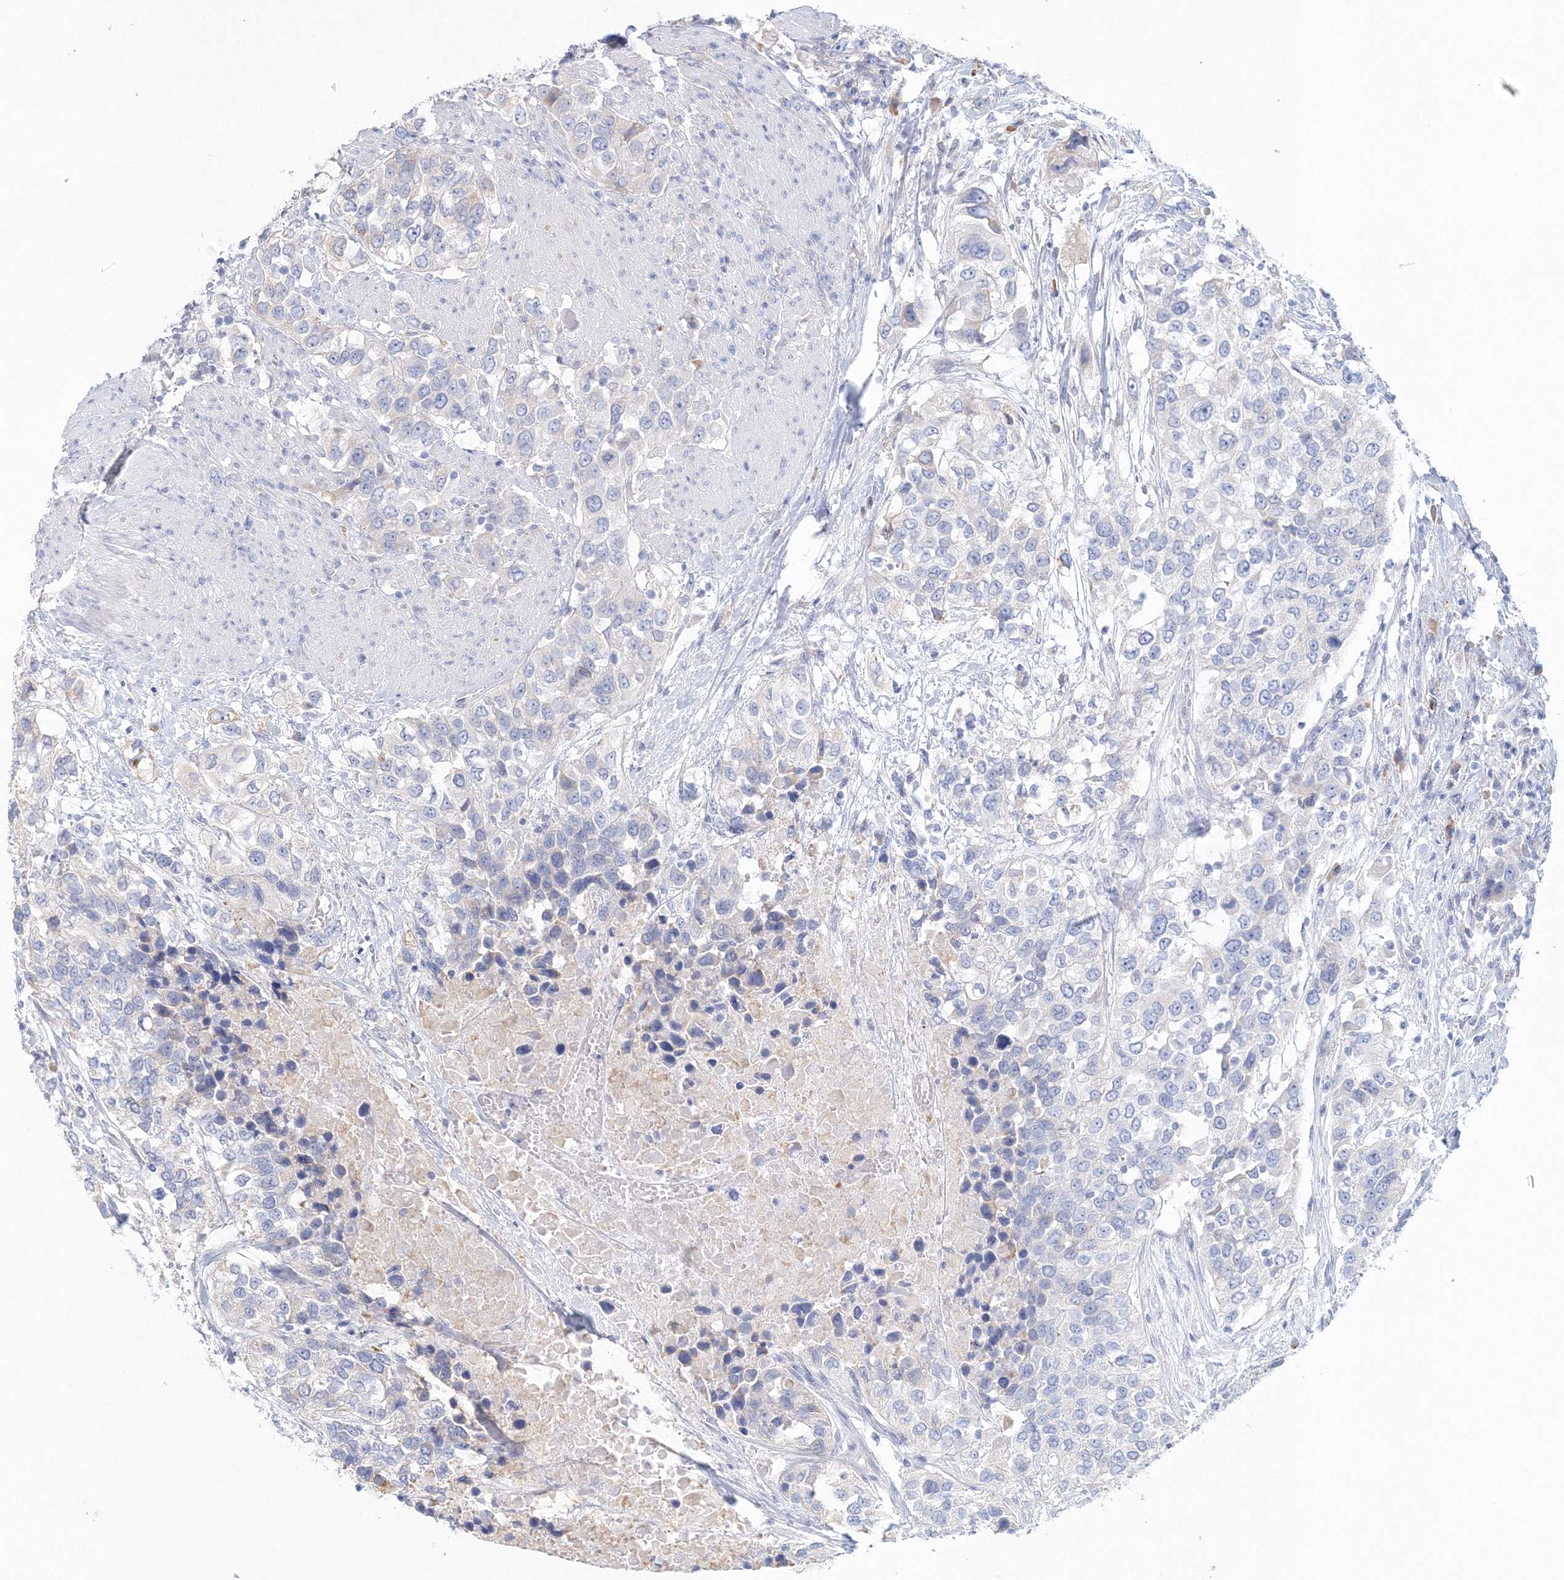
{"staining": {"intensity": "negative", "quantity": "none", "location": "none"}, "tissue": "urothelial cancer", "cell_type": "Tumor cells", "image_type": "cancer", "snomed": [{"axis": "morphology", "description": "Urothelial carcinoma, High grade"}, {"axis": "topography", "description": "Urinary bladder"}], "caption": "Tumor cells show no significant staining in high-grade urothelial carcinoma.", "gene": "VSIG1", "patient": {"sex": "female", "age": 80}}